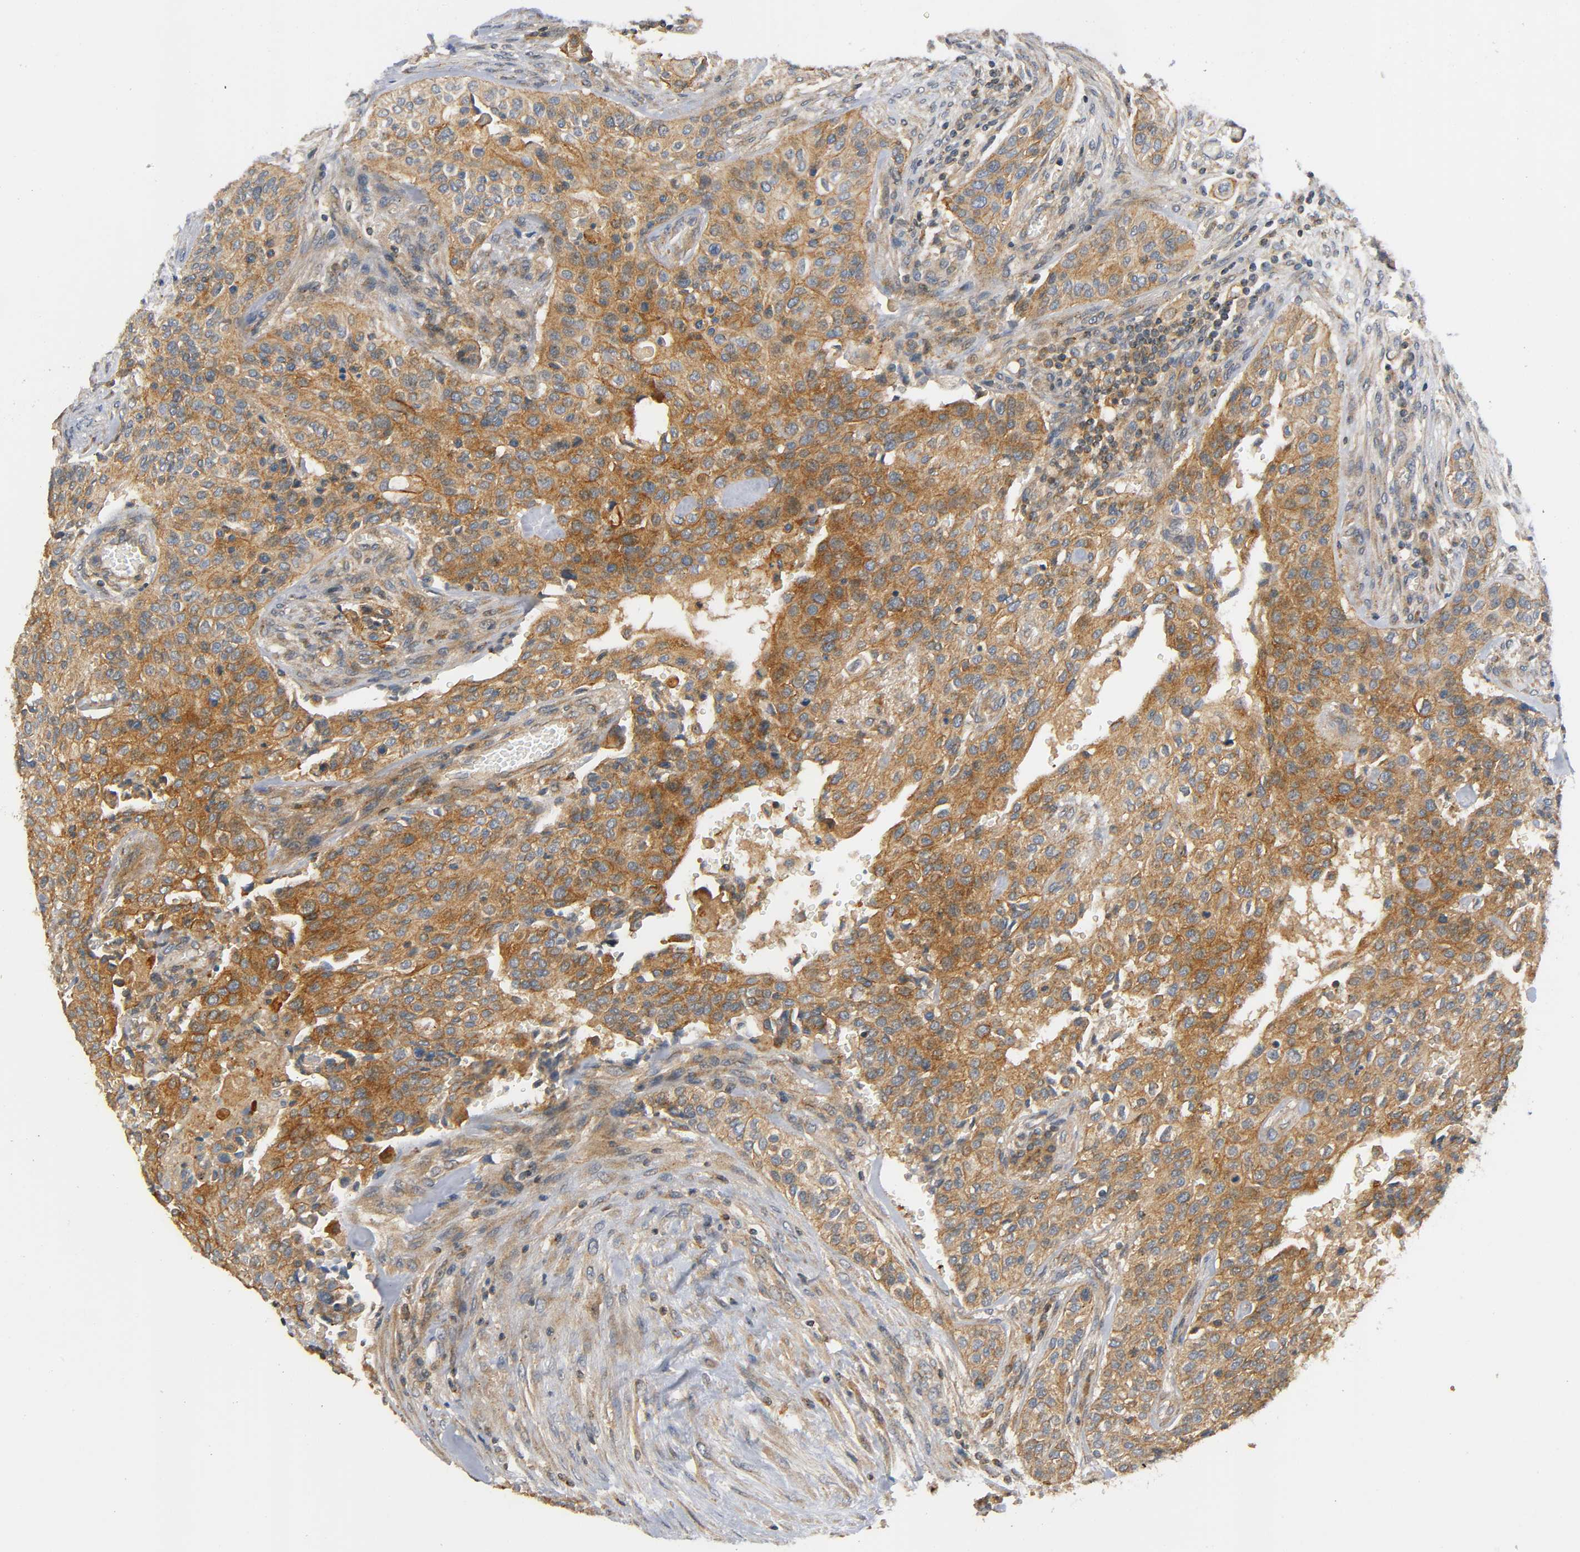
{"staining": {"intensity": "moderate", "quantity": ">75%", "location": "cytoplasmic/membranous"}, "tissue": "urothelial cancer", "cell_type": "Tumor cells", "image_type": "cancer", "snomed": [{"axis": "morphology", "description": "Urothelial carcinoma, High grade"}, {"axis": "topography", "description": "Urinary bladder"}], "caption": "Tumor cells demonstrate moderate cytoplasmic/membranous staining in approximately >75% of cells in urothelial carcinoma (high-grade). (IHC, brightfield microscopy, high magnification).", "gene": "IKBKB", "patient": {"sex": "male", "age": 74}}